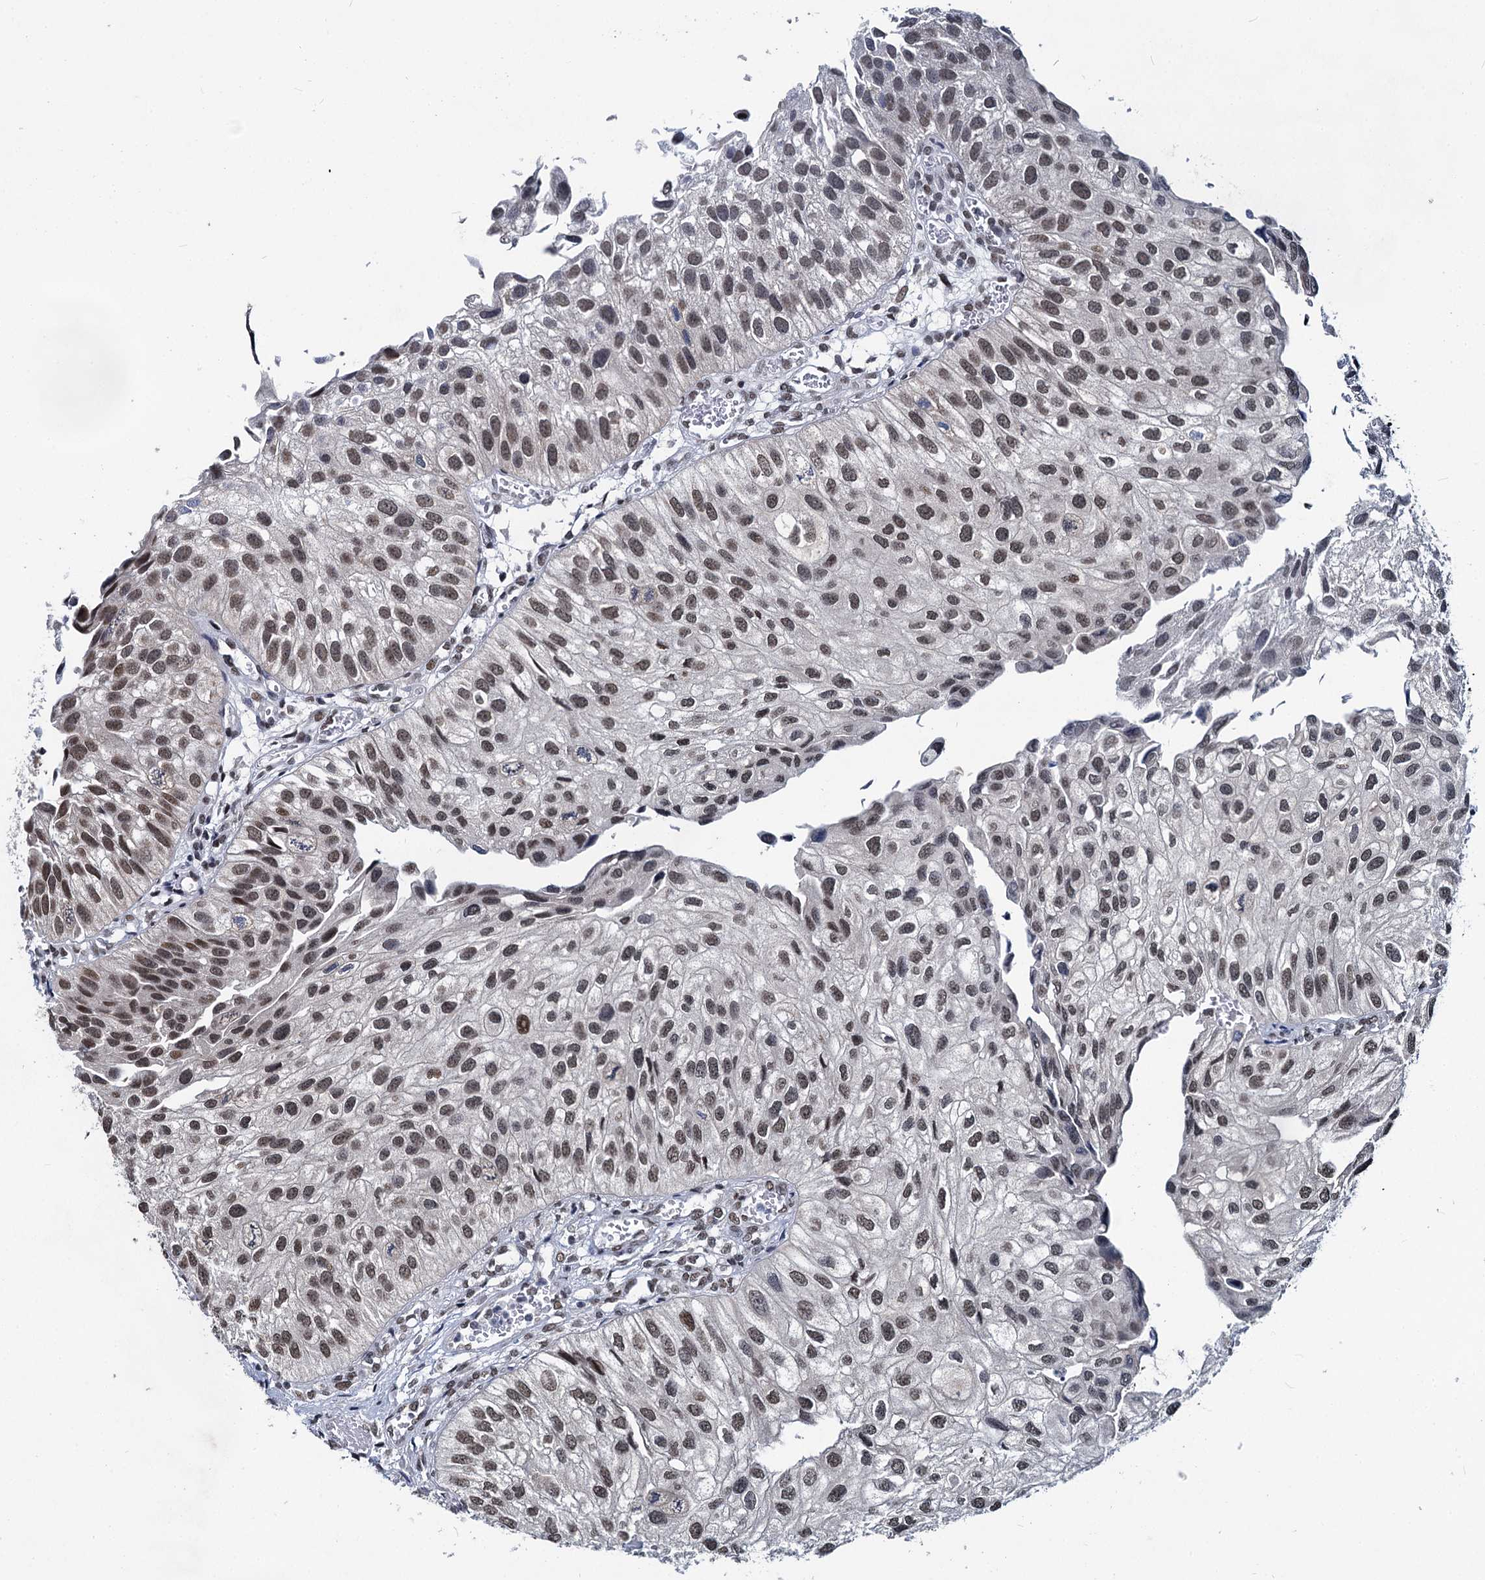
{"staining": {"intensity": "weak", "quantity": ">75%", "location": "nuclear"}, "tissue": "urothelial cancer", "cell_type": "Tumor cells", "image_type": "cancer", "snomed": [{"axis": "morphology", "description": "Urothelial carcinoma, Low grade"}, {"axis": "topography", "description": "Urinary bladder"}], "caption": "DAB (3,3'-diaminobenzidine) immunohistochemical staining of low-grade urothelial carcinoma exhibits weak nuclear protein expression in approximately >75% of tumor cells.", "gene": "PARPBP", "patient": {"sex": "female", "age": 89}}